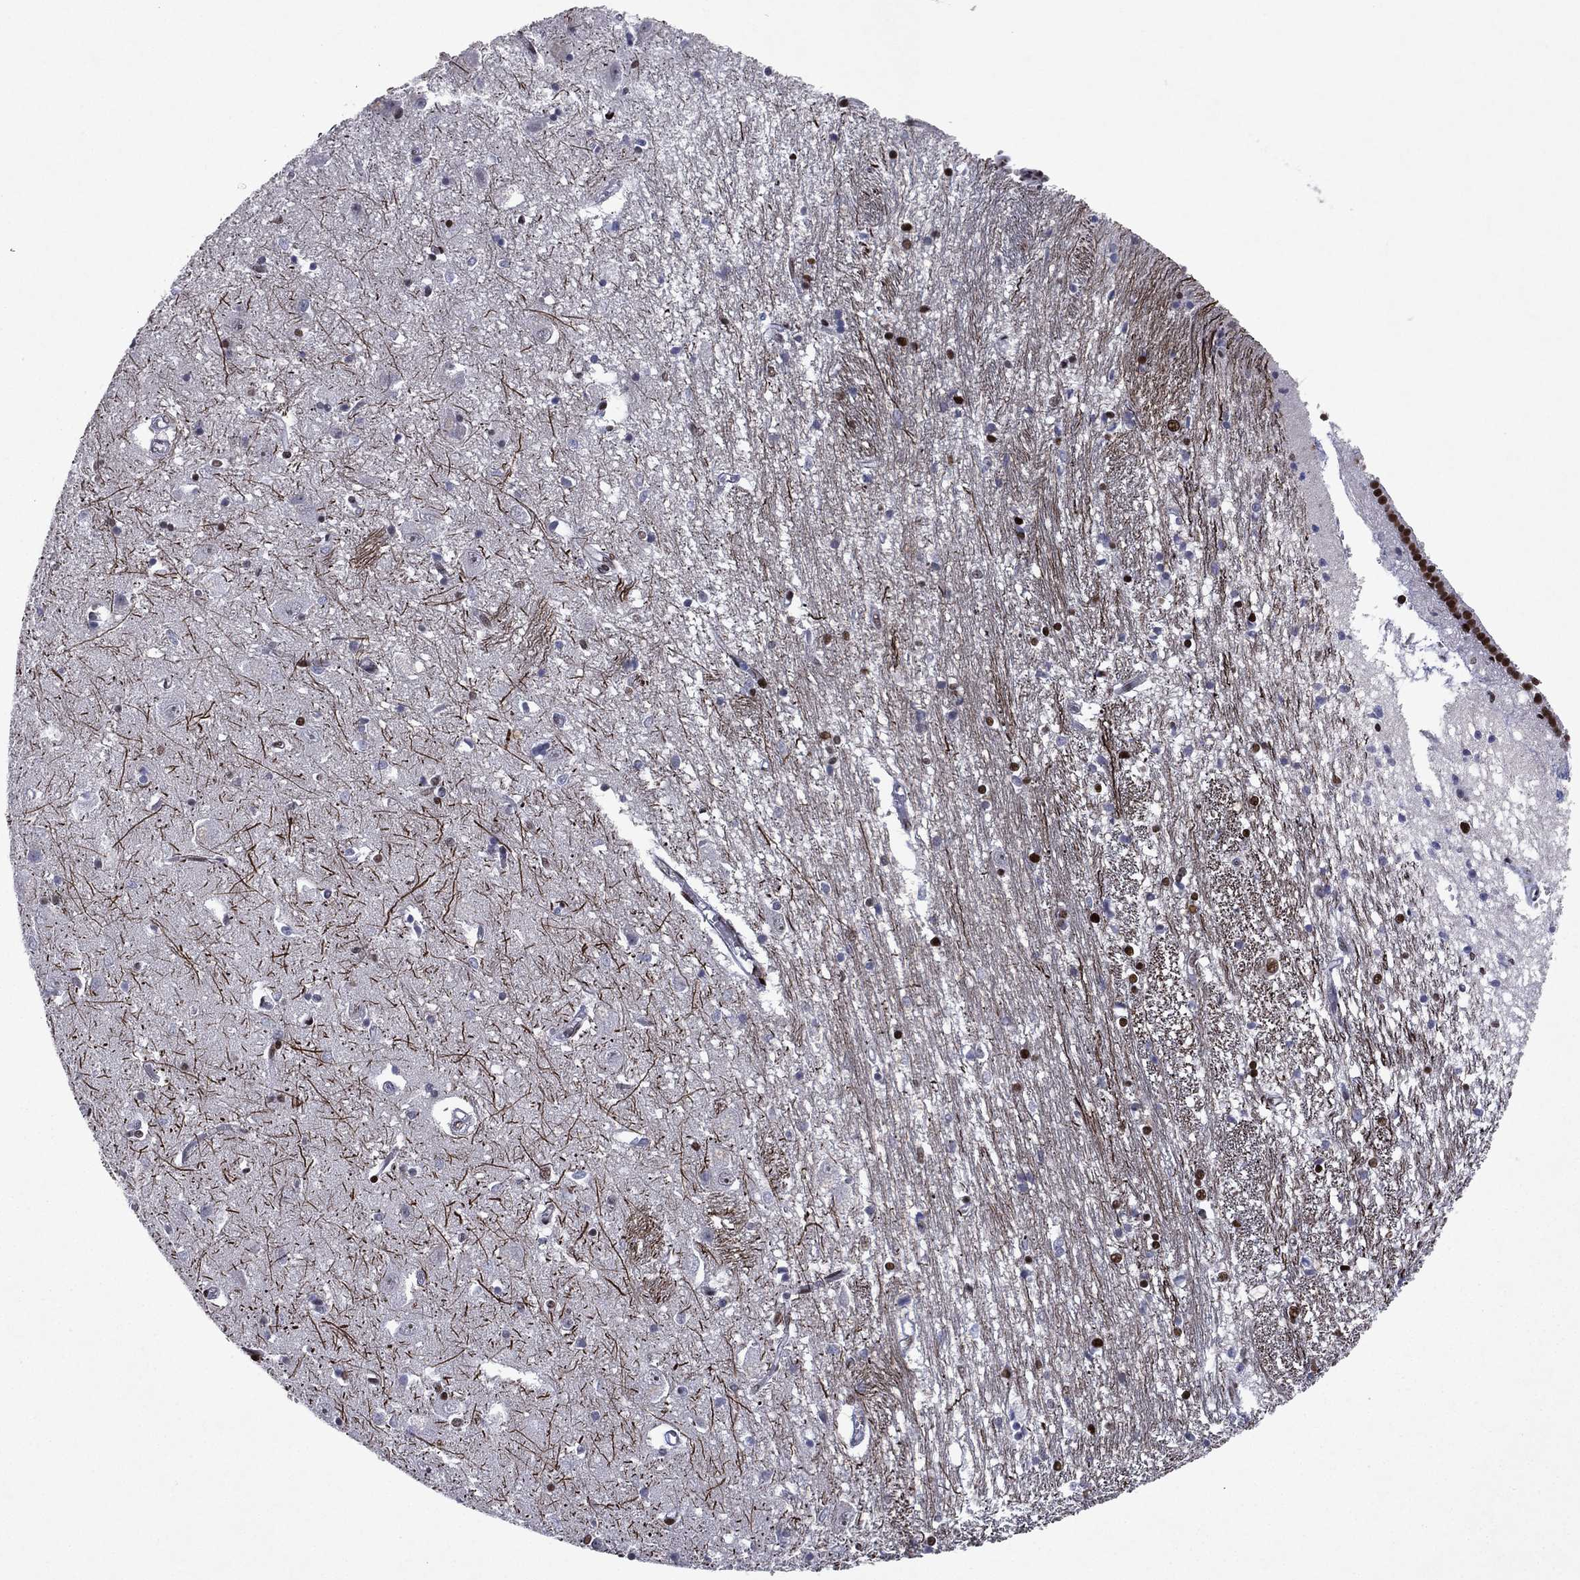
{"staining": {"intensity": "moderate", "quantity": "25%-75%", "location": "nuclear"}, "tissue": "caudate", "cell_type": "Glial cells", "image_type": "normal", "snomed": [{"axis": "morphology", "description": "Normal tissue, NOS"}, {"axis": "topography", "description": "Lateral ventricle wall"}], "caption": "Protein analysis of benign caudate reveals moderate nuclear staining in about 25%-75% of glial cells.", "gene": "RTF1", "patient": {"sex": "male", "age": 54}}